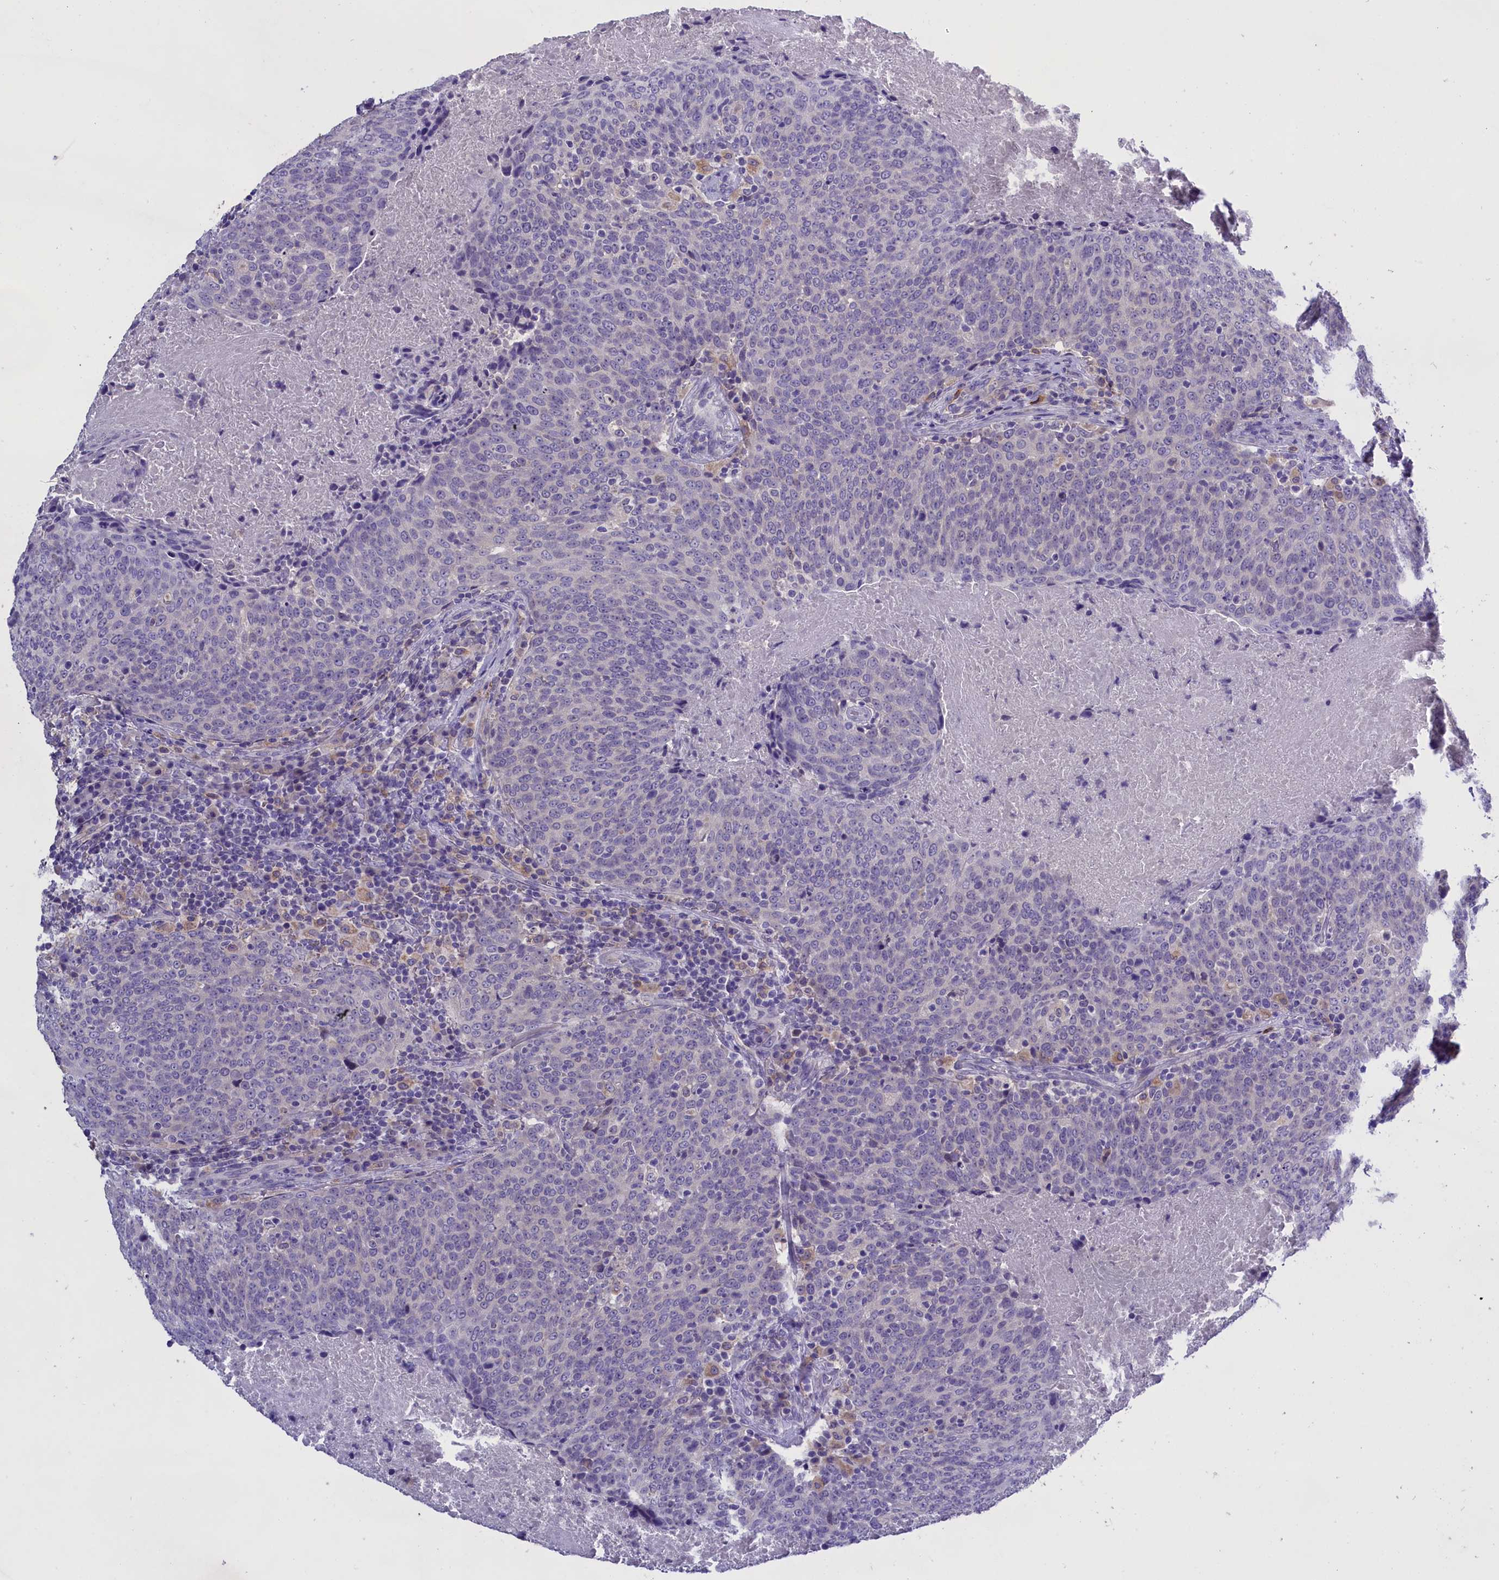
{"staining": {"intensity": "negative", "quantity": "none", "location": "none"}, "tissue": "head and neck cancer", "cell_type": "Tumor cells", "image_type": "cancer", "snomed": [{"axis": "morphology", "description": "Squamous cell carcinoma, NOS"}, {"axis": "morphology", "description": "Squamous cell carcinoma, metastatic, NOS"}, {"axis": "topography", "description": "Lymph node"}, {"axis": "topography", "description": "Head-Neck"}], "caption": "There is no significant expression in tumor cells of head and neck cancer (metastatic squamous cell carcinoma). (DAB immunohistochemistry visualized using brightfield microscopy, high magnification).", "gene": "ENPP6", "patient": {"sex": "male", "age": 62}}